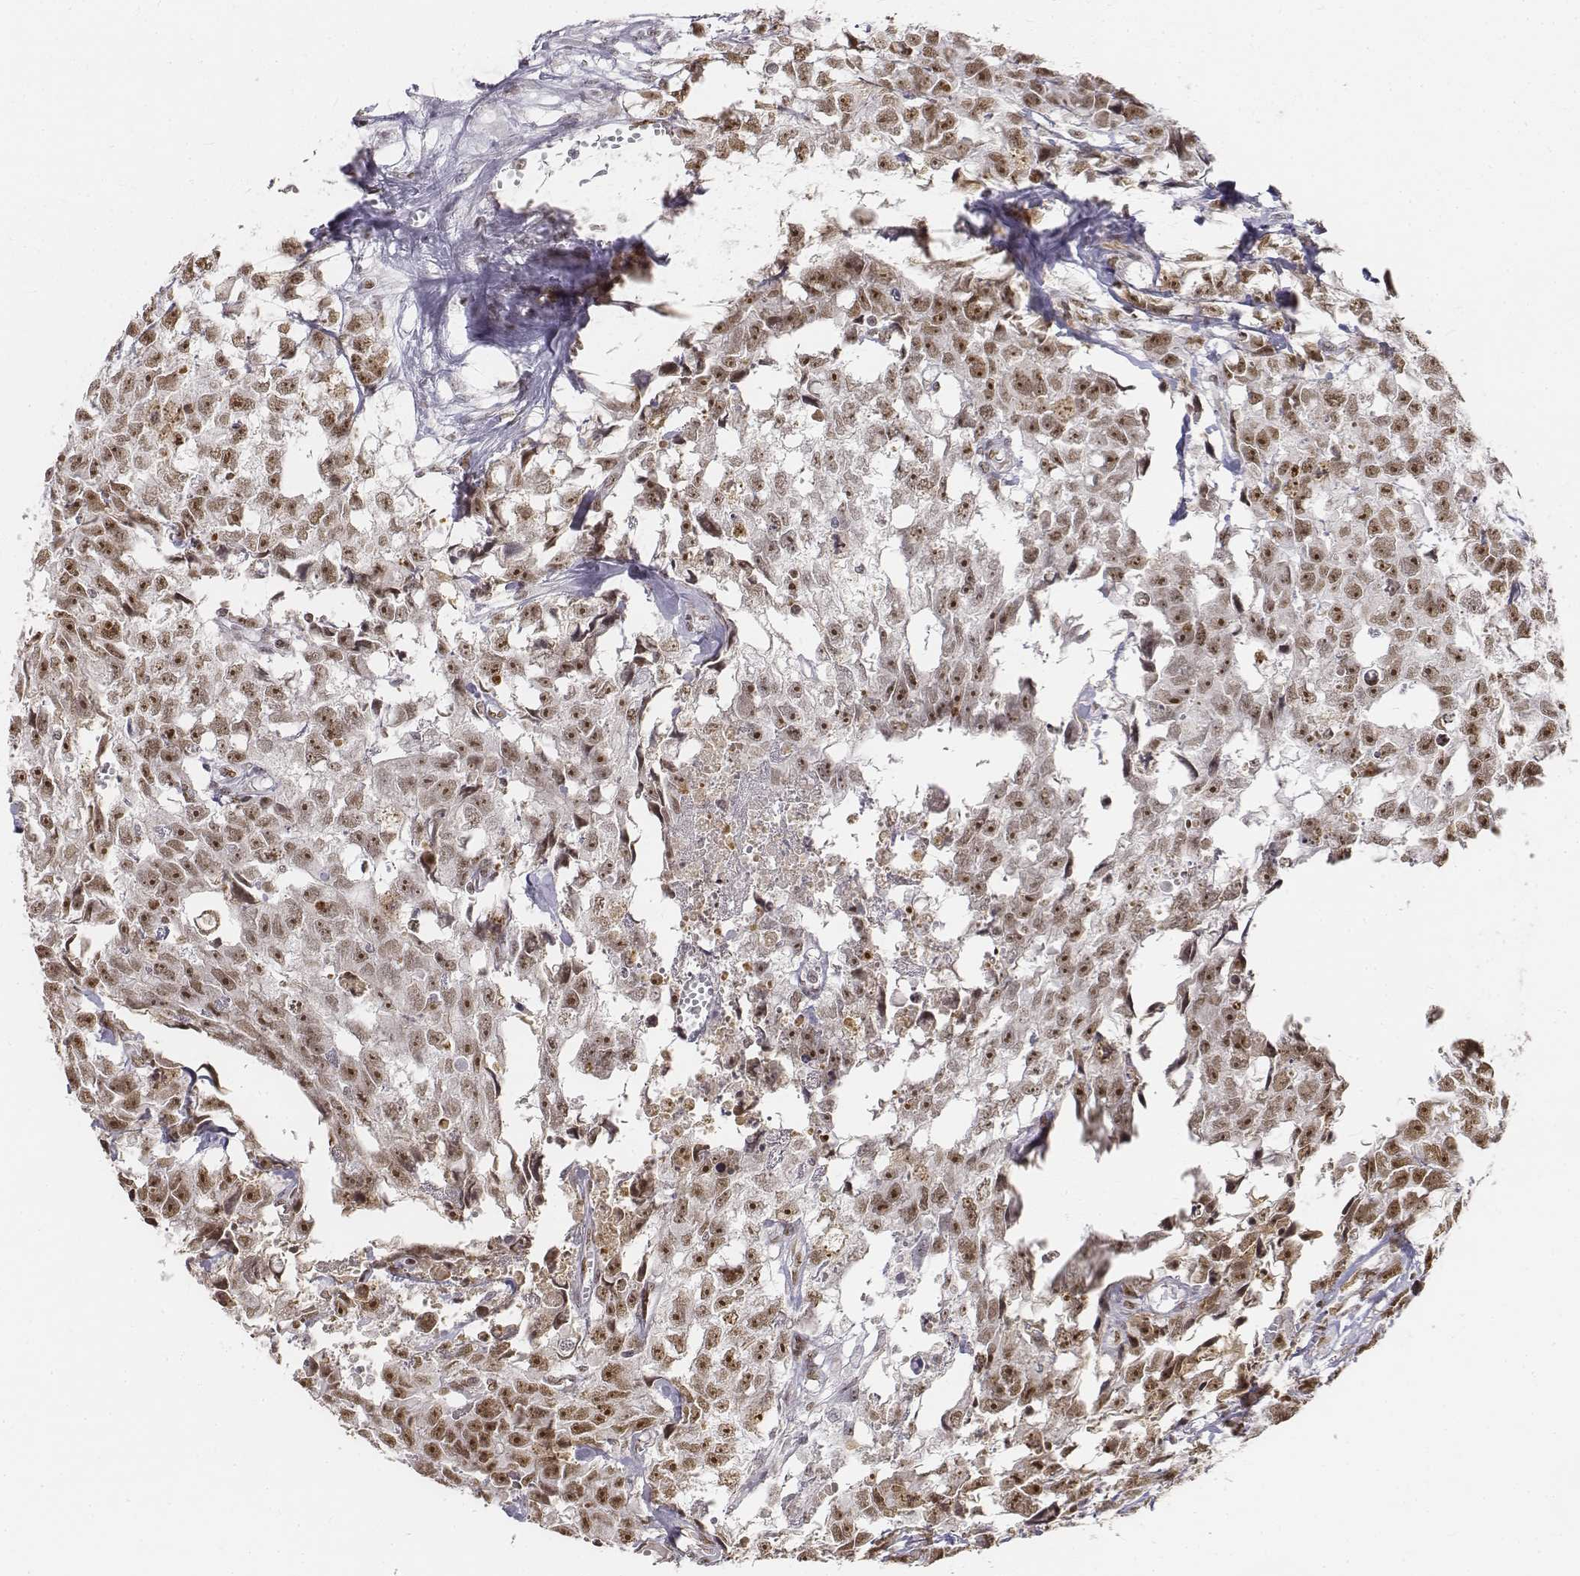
{"staining": {"intensity": "moderate", "quantity": ">75%", "location": "nuclear"}, "tissue": "testis cancer", "cell_type": "Tumor cells", "image_type": "cancer", "snomed": [{"axis": "morphology", "description": "Carcinoma, Embryonal, NOS"}, {"axis": "morphology", "description": "Teratoma, malignant, NOS"}, {"axis": "topography", "description": "Testis"}], "caption": "IHC photomicrograph of neoplastic tissue: human testis malignant teratoma stained using IHC reveals medium levels of moderate protein expression localized specifically in the nuclear of tumor cells, appearing as a nuclear brown color.", "gene": "PHF6", "patient": {"sex": "male", "age": 44}}